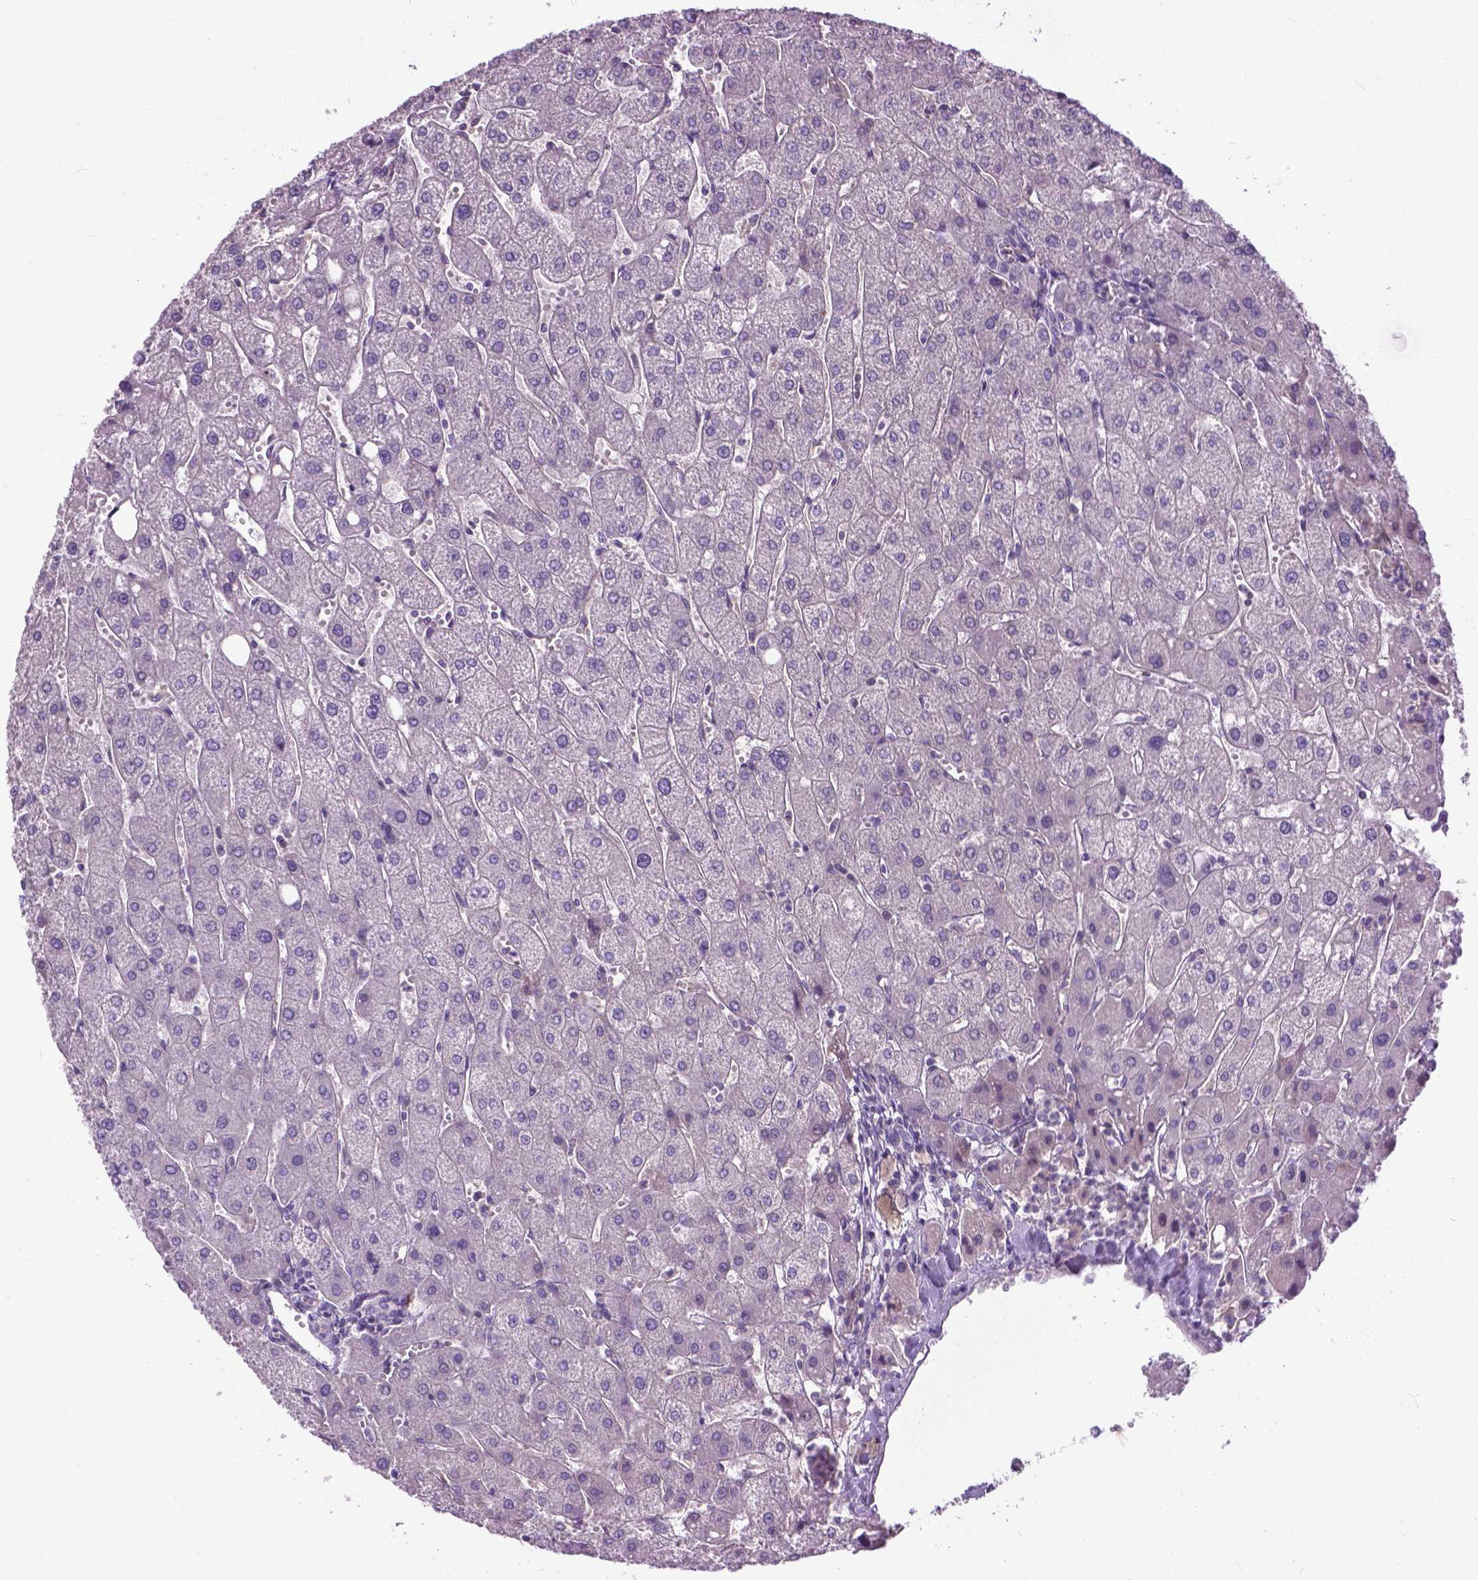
{"staining": {"intensity": "negative", "quantity": "none", "location": "none"}, "tissue": "liver", "cell_type": "Cholangiocytes", "image_type": "normal", "snomed": [{"axis": "morphology", "description": "Normal tissue, NOS"}, {"axis": "topography", "description": "Liver"}], "caption": "A histopathology image of human liver is negative for staining in cholangiocytes. (IHC, brightfield microscopy, high magnification).", "gene": "JAK3", "patient": {"sex": "male", "age": 67}}